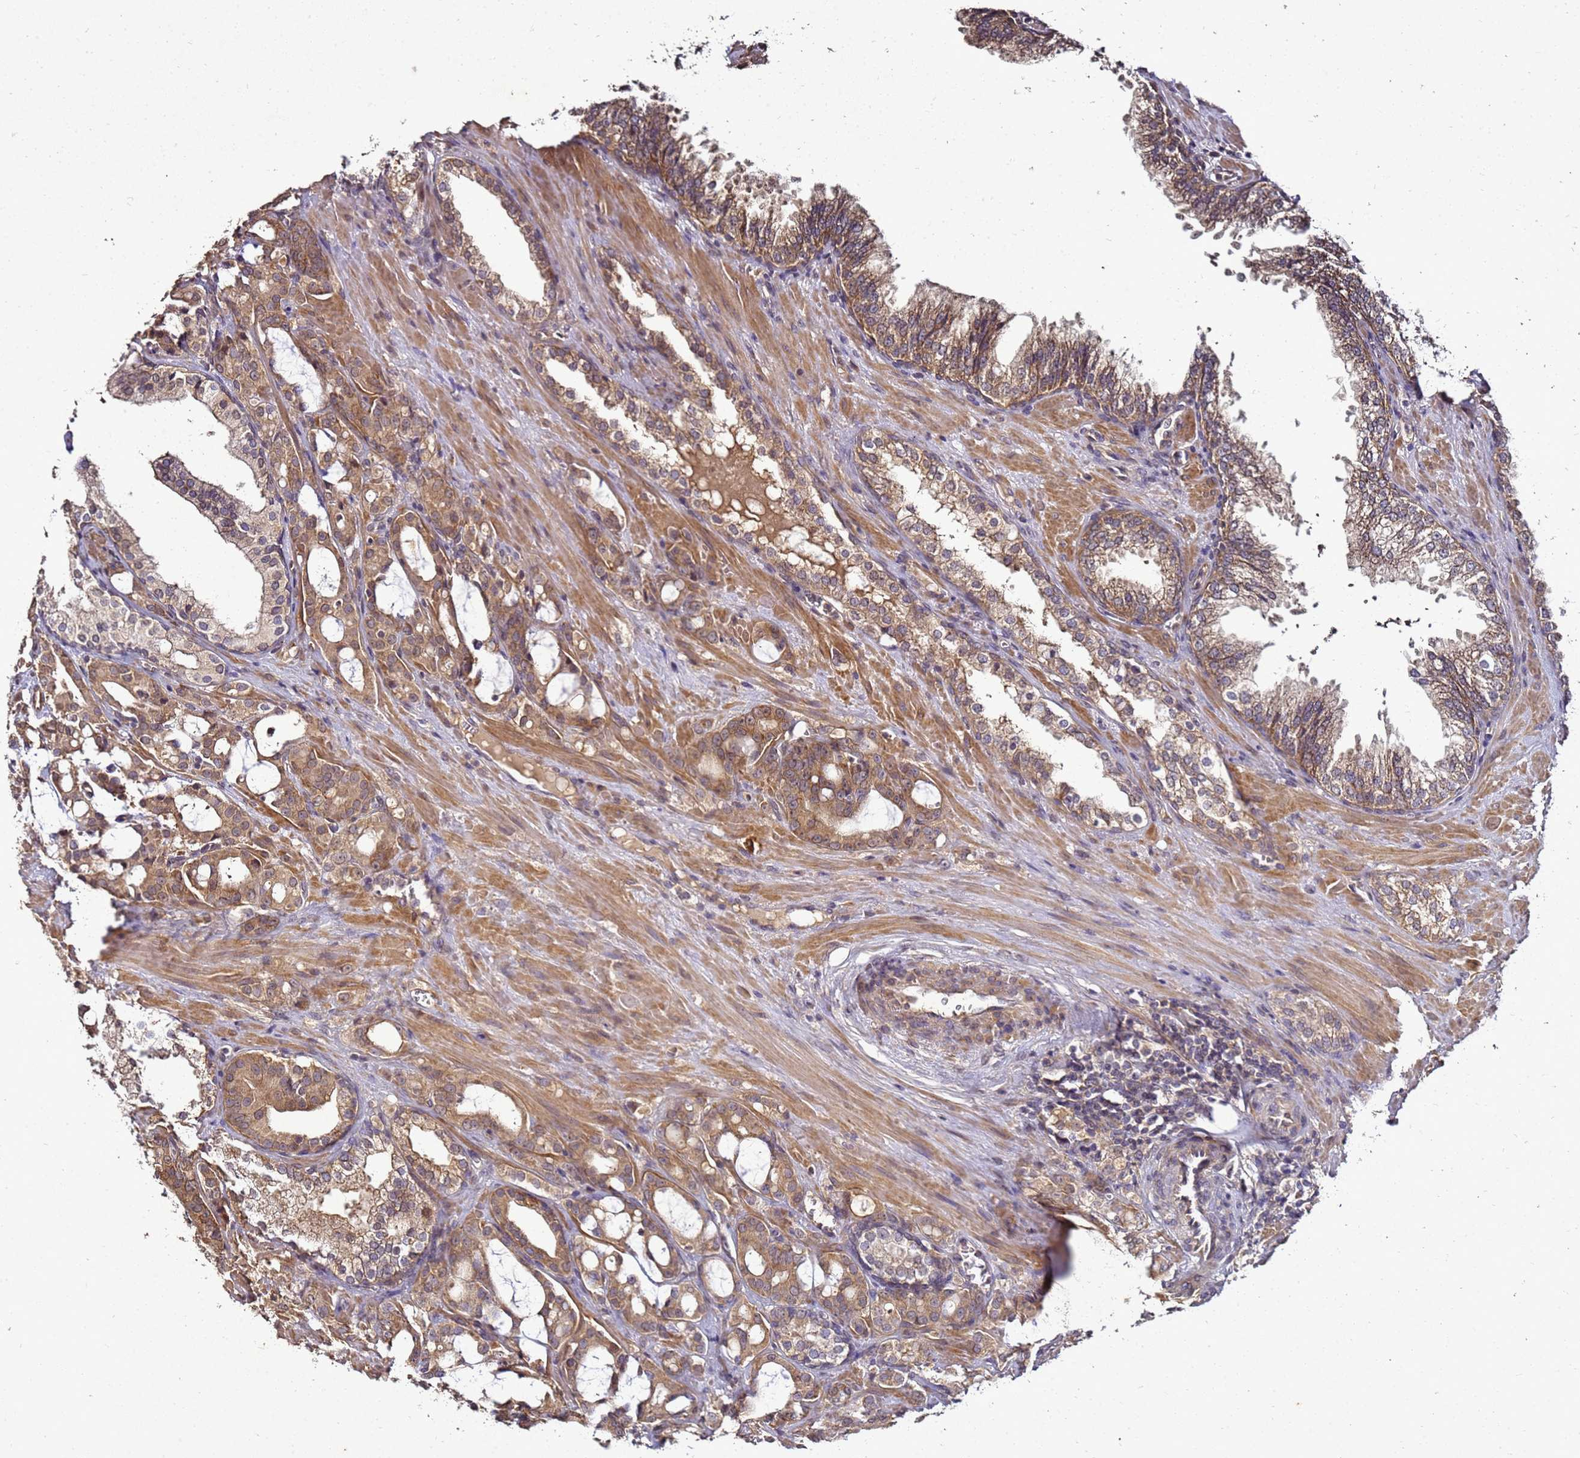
{"staining": {"intensity": "moderate", "quantity": ">75%", "location": "cytoplasmic/membranous"}, "tissue": "prostate cancer", "cell_type": "Tumor cells", "image_type": "cancer", "snomed": [{"axis": "morphology", "description": "Adenocarcinoma, High grade"}, {"axis": "topography", "description": "Prostate"}], "caption": "Human prostate cancer (high-grade adenocarcinoma) stained with a protein marker demonstrates moderate staining in tumor cells.", "gene": "ANKRD17", "patient": {"sex": "male", "age": 72}}